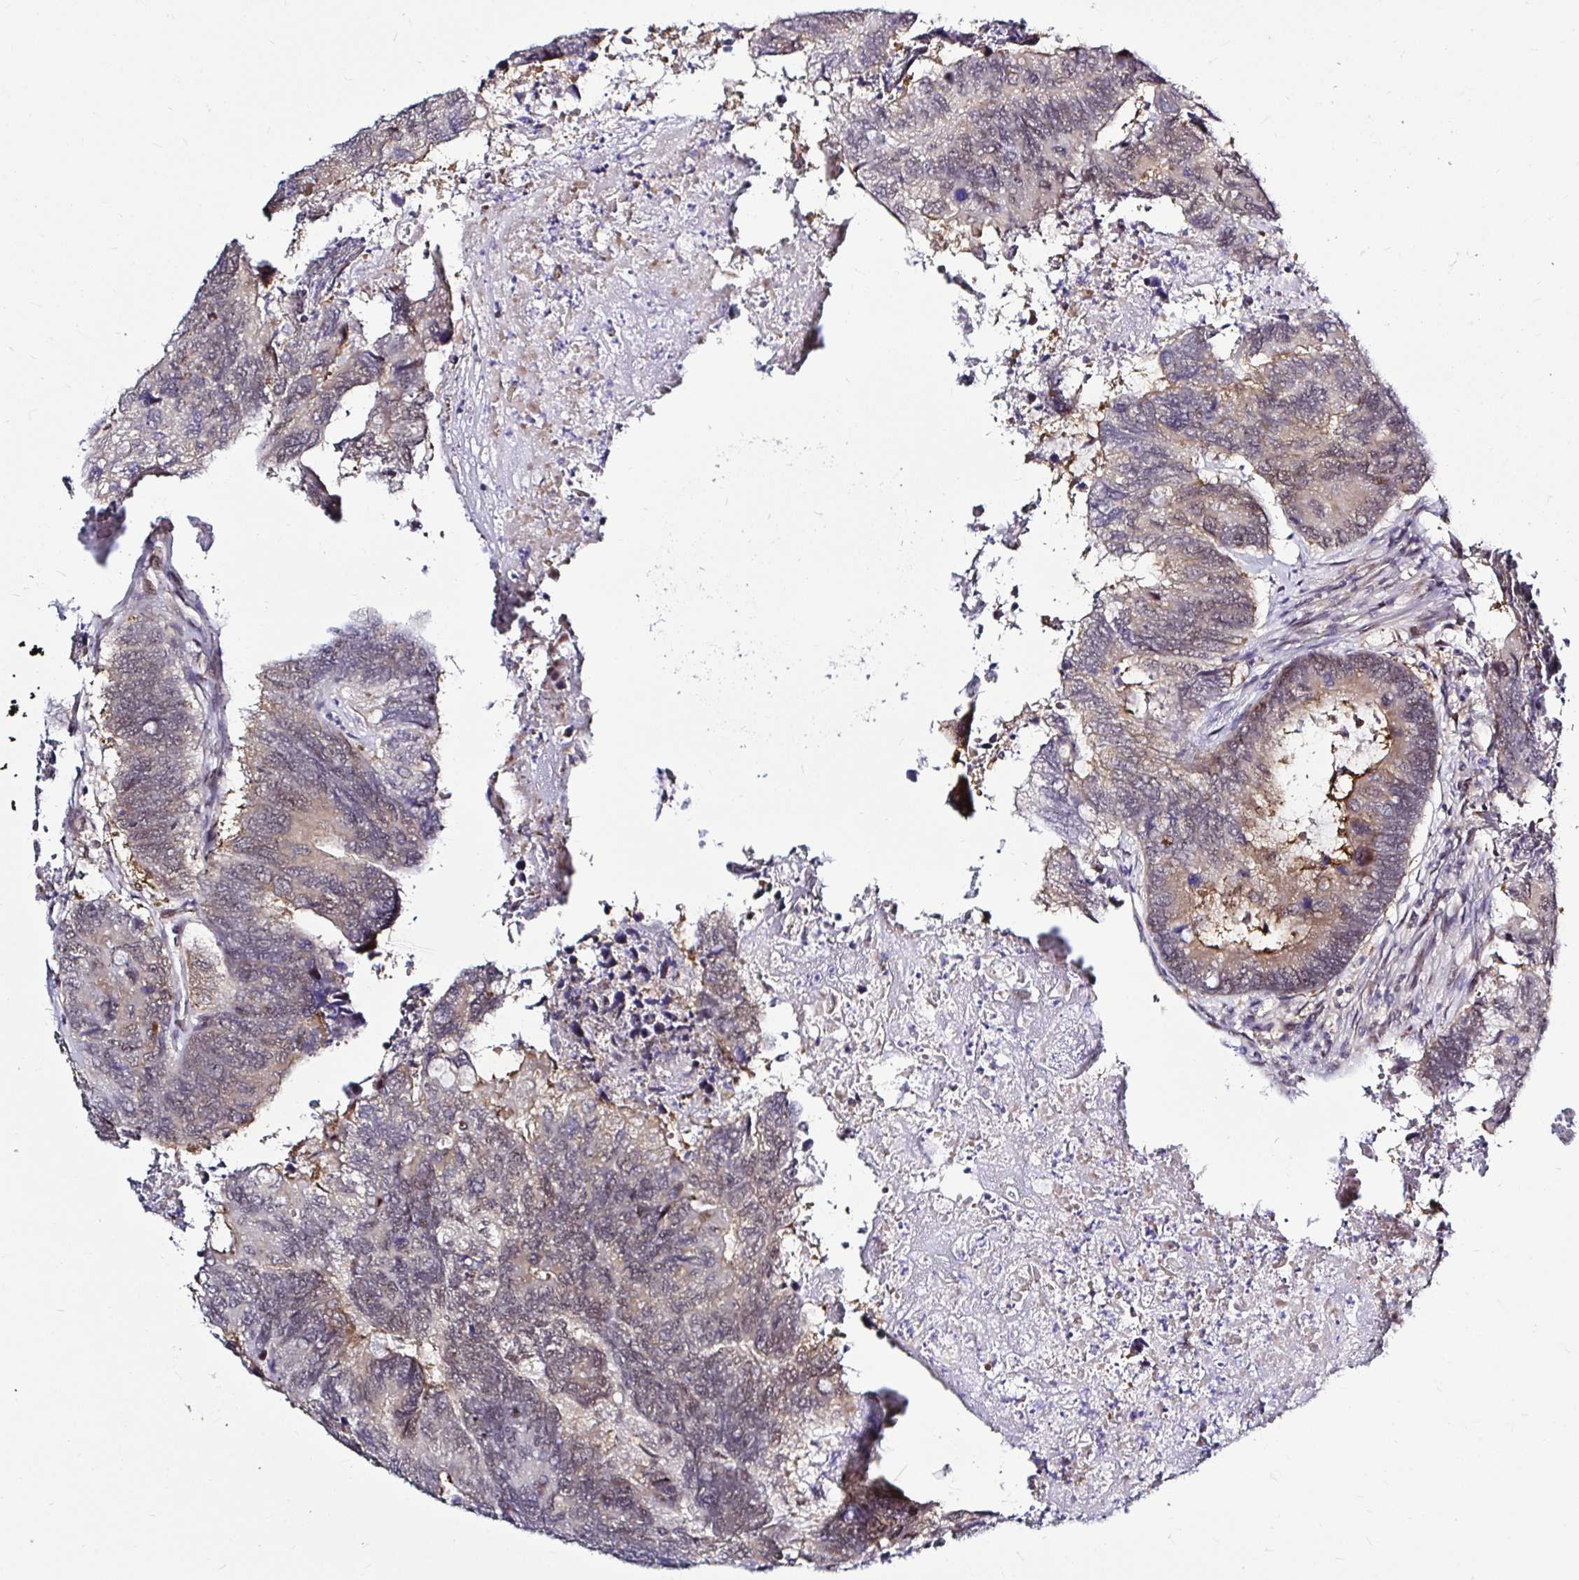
{"staining": {"intensity": "weak", "quantity": "25%-75%", "location": "nuclear"}, "tissue": "colorectal cancer", "cell_type": "Tumor cells", "image_type": "cancer", "snomed": [{"axis": "morphology", "description": "Adenocarcinoma, NOS"}, {"axis": "topography", "description": "Colon"}], "caption": "Protein staining shows weak nuclear expression in about 25%-75% of tumor cells in colorectal cancer.", "gene": "PSMD3", "patient": {"sex": "female", "age": 67}}